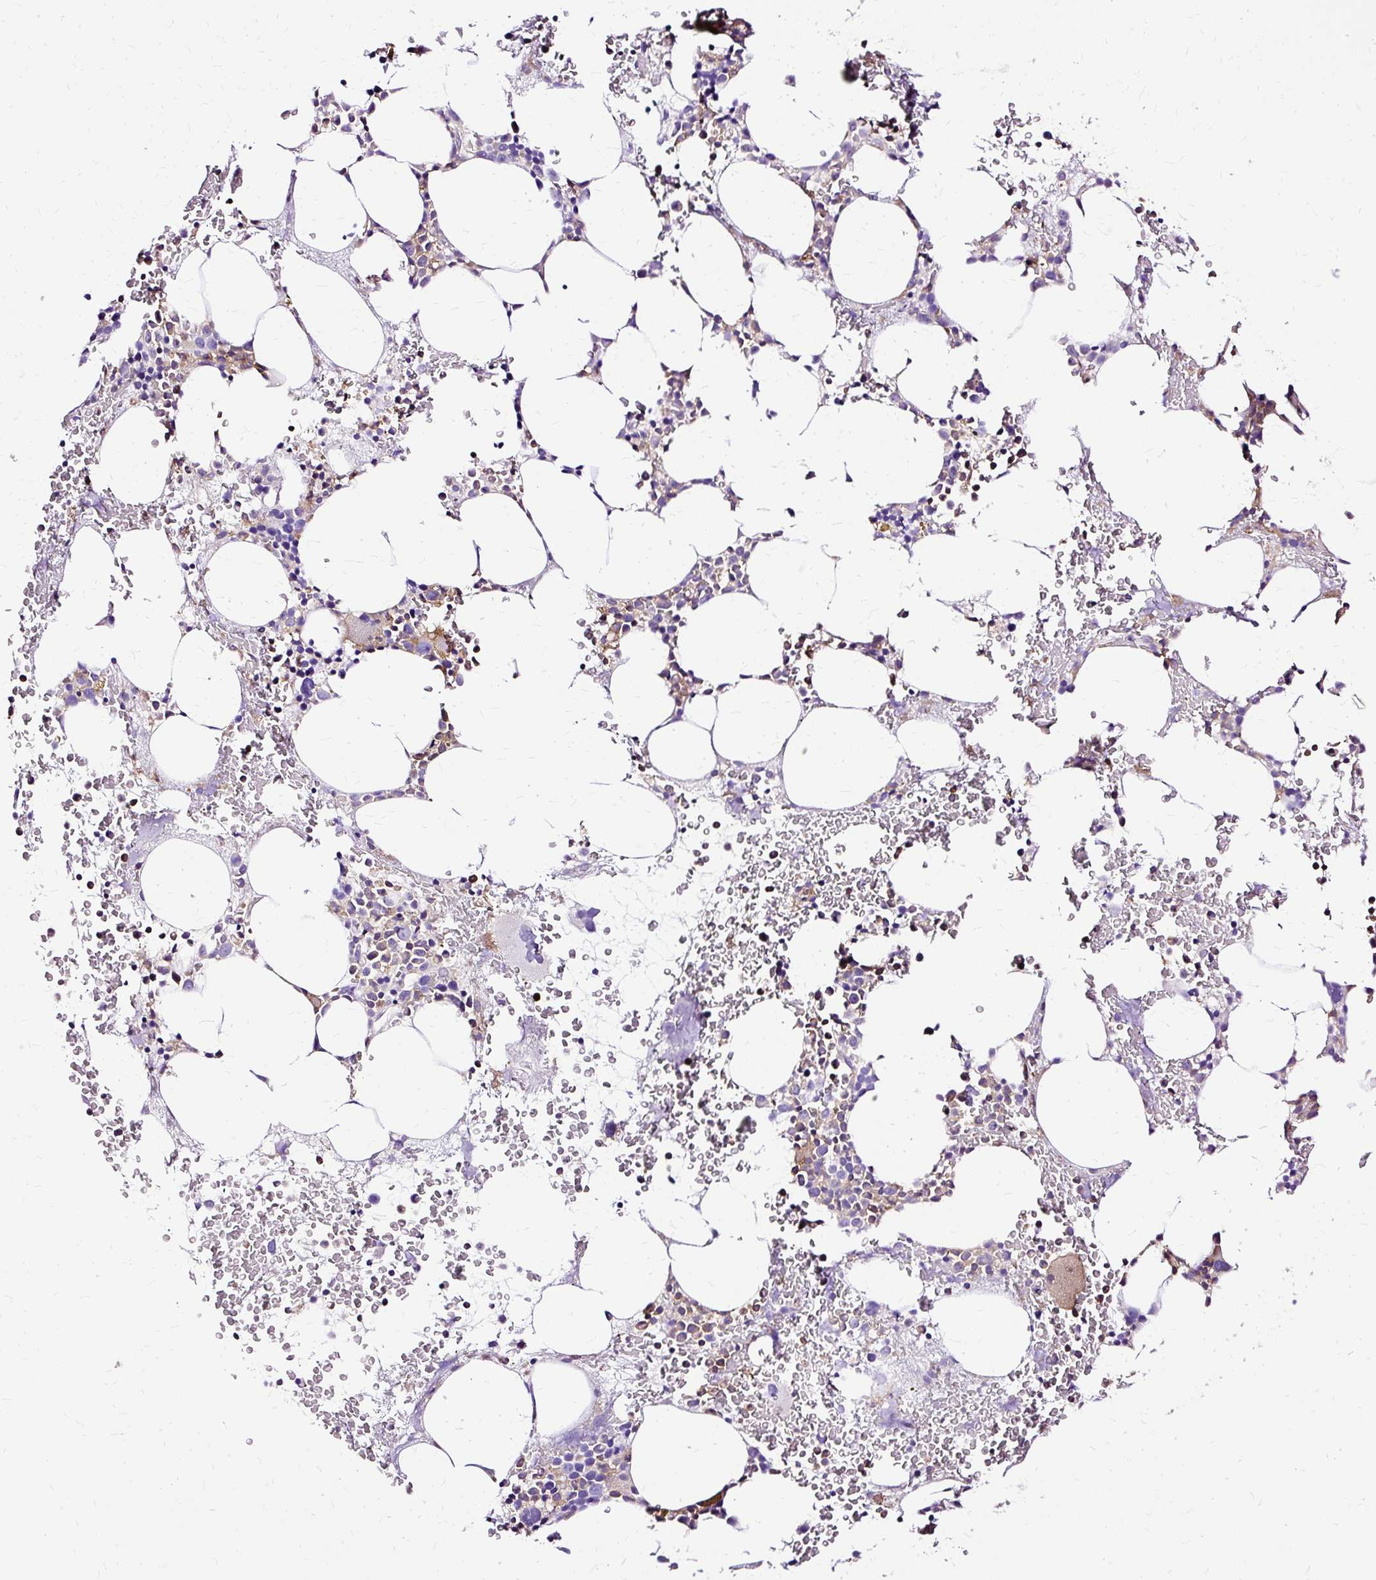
{"staining": {"intensity": "moderate", "quantity": "<25%", "location": "none"}, "tissue": "bone marrow", "cell_type": "Hematopoietic cells", "image_type": "normal", "snomed": [{"axis": "morphology", "description": "Normal tissue, NOS"}, {"axis": "topography", "description": "Bone marrow"}], "caption": "Protein staining of normal bone marrow exhibits moderate None positivity in about <25% of hematopoietic cells. (Stains: DAB in brown, nuclei in blue, Microscopy: brightfield microscopy at high magnification).", "gene": "TWF2", "patient": {"sex": "male", "age": 62}}